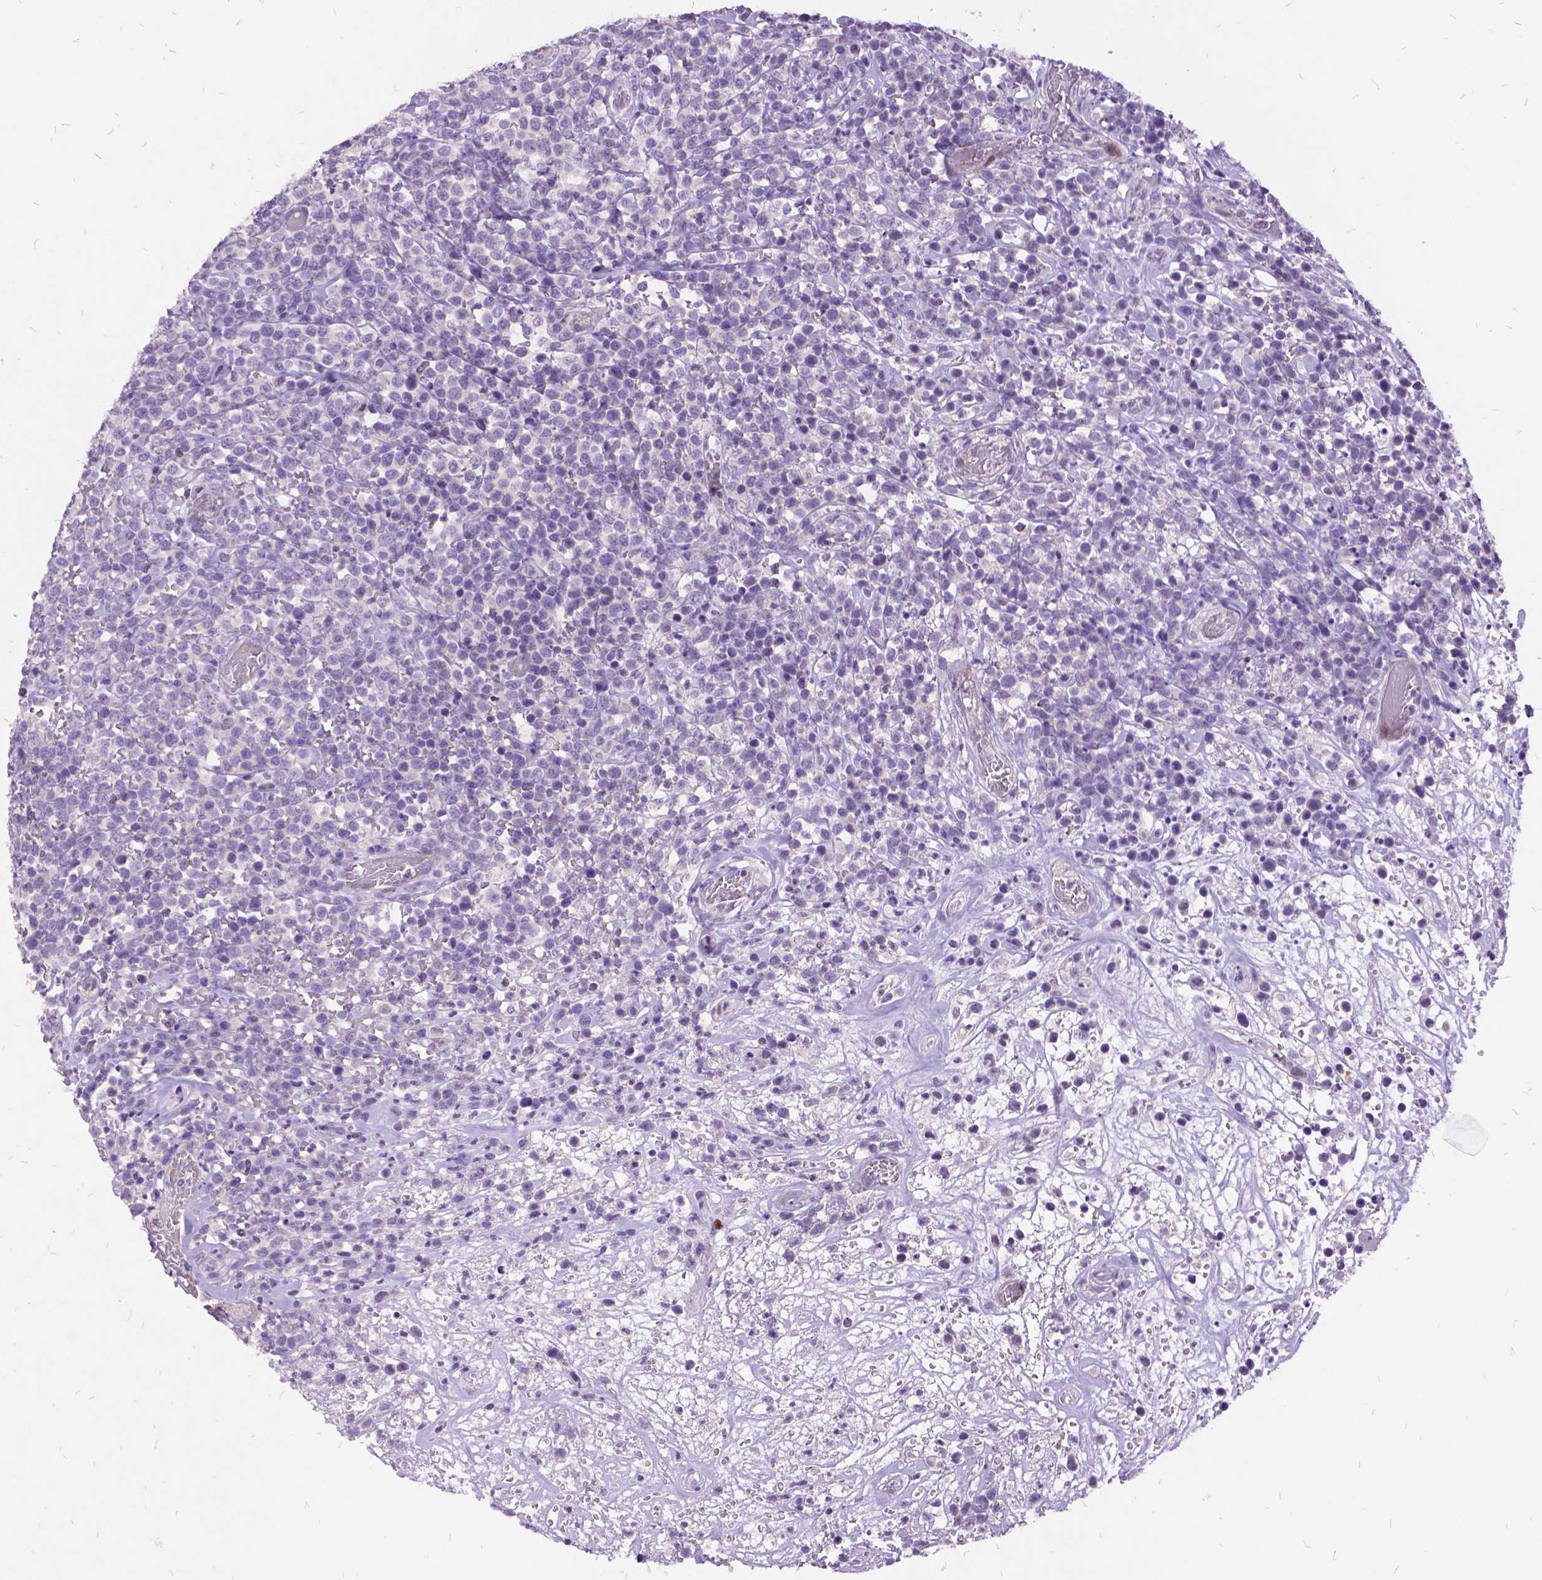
{"staining": {"intensity": "negative", "quantity": "none", "location": "none"}, "tissue": "lymphoma", "cell_type": "Tumor cells", "image_type": "cancer", "snomed": [{"axis": "morphology", "description": "Malignant lymphoma, non-Hodgkin's type, High grade"}, {"axis": "topography", "description": "Soft tissue"}], "caption": "Lymphoma stained for a protein using immunohistochemistry exhibits no expression tumor cells.", "gene": "ITGB6", "patient": {"sex": "female", "age": 56}}